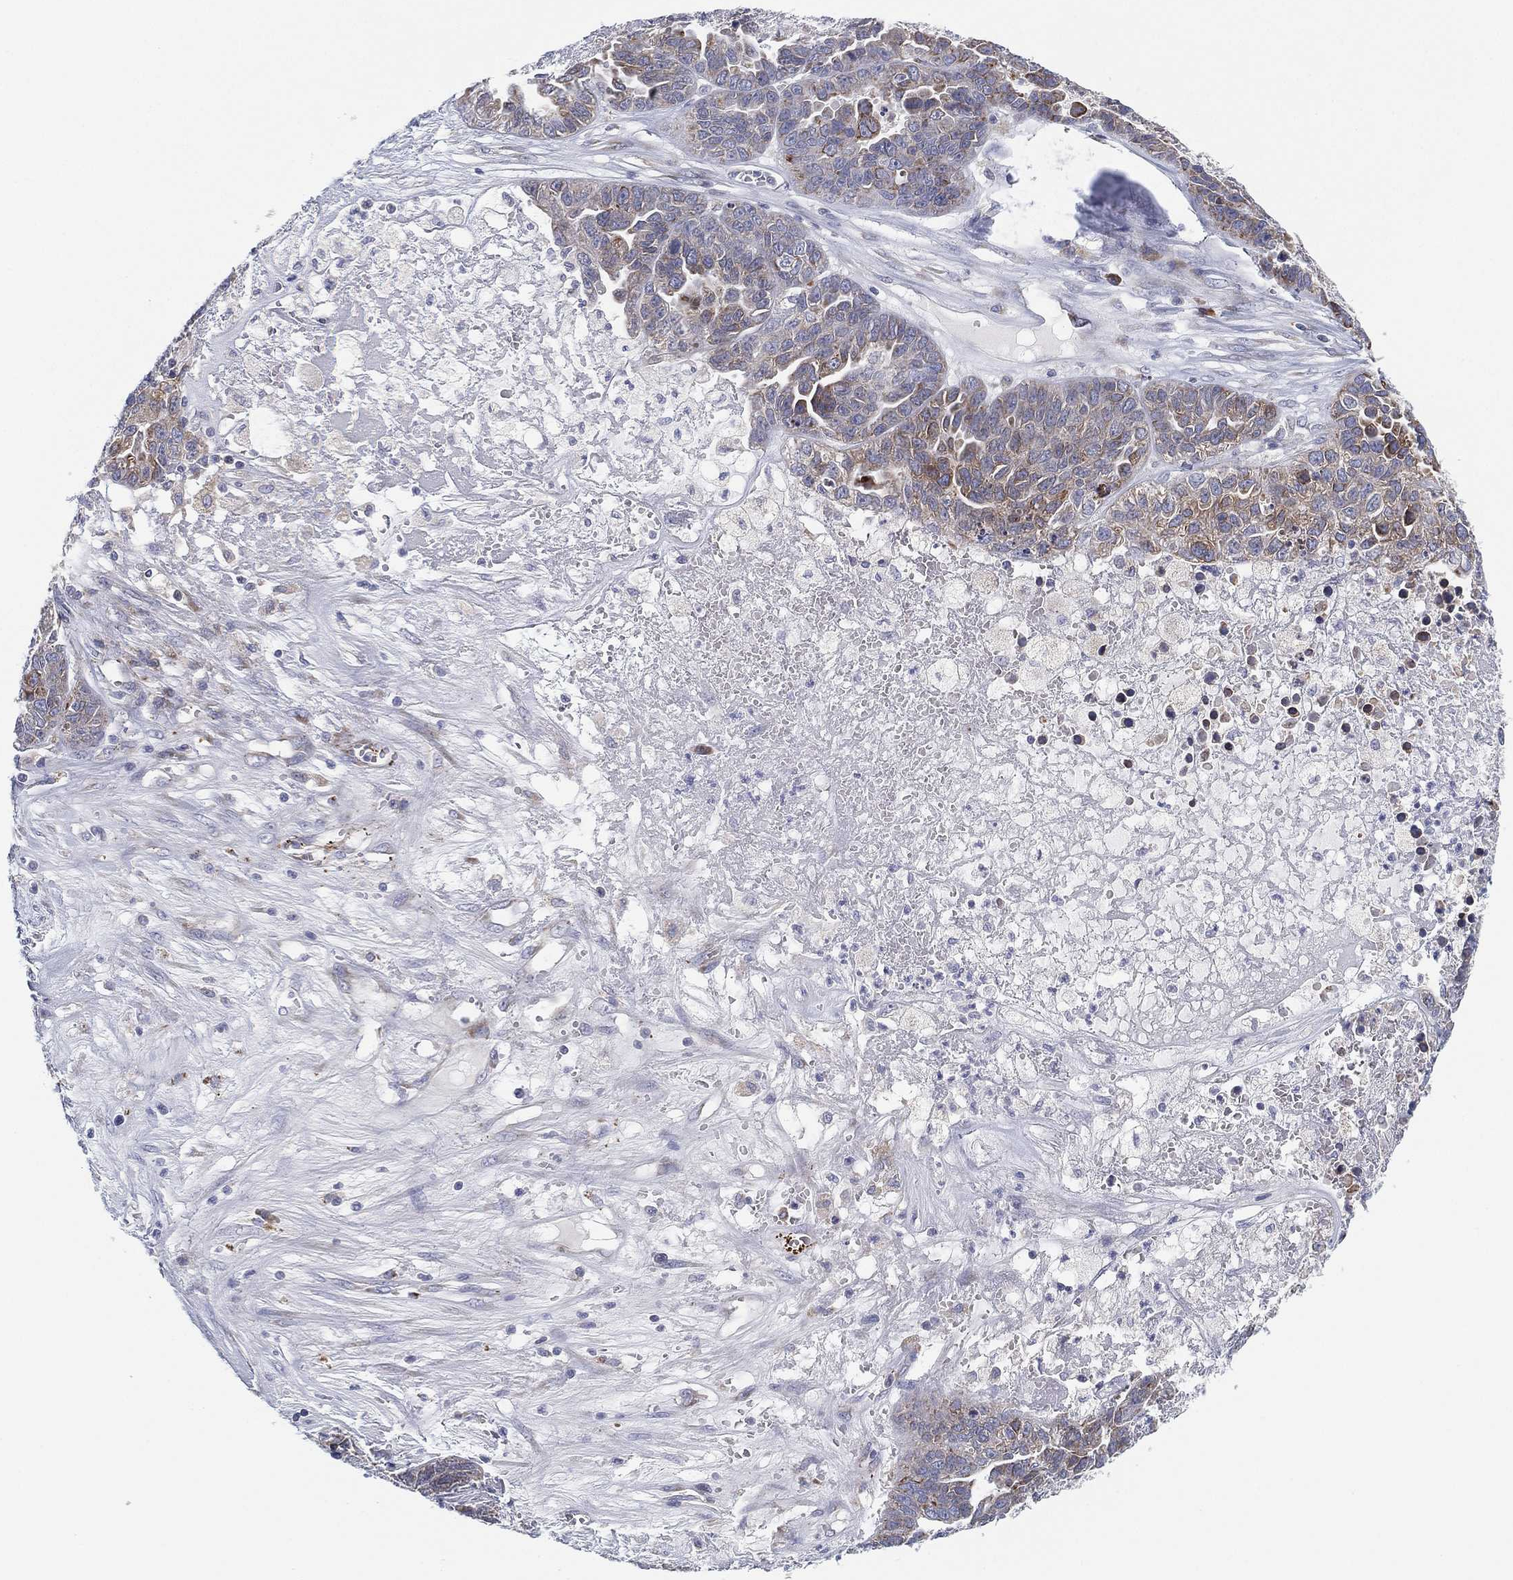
{"staining": {"intensity": "weak", "quantity": "<25%", "location": "cytoplasmic/membranous"}, "tissue": "ovarian cancer", "cell_type": "Tumor cells", "image_type": "cancer", "snomed": [{"axis": "morphology", "description": "Cystadenocarcinoma, serous, NOS"}, {"axis": "topography", "description": "Ovary"}], "caption": "This is a histopathology image of IHC staining of ovarian serous cystadenocarcinoma, which shows no positivity in tumor cells.", "gene": "TMEM40", "patient": {"sex": "female", "age": 87}}